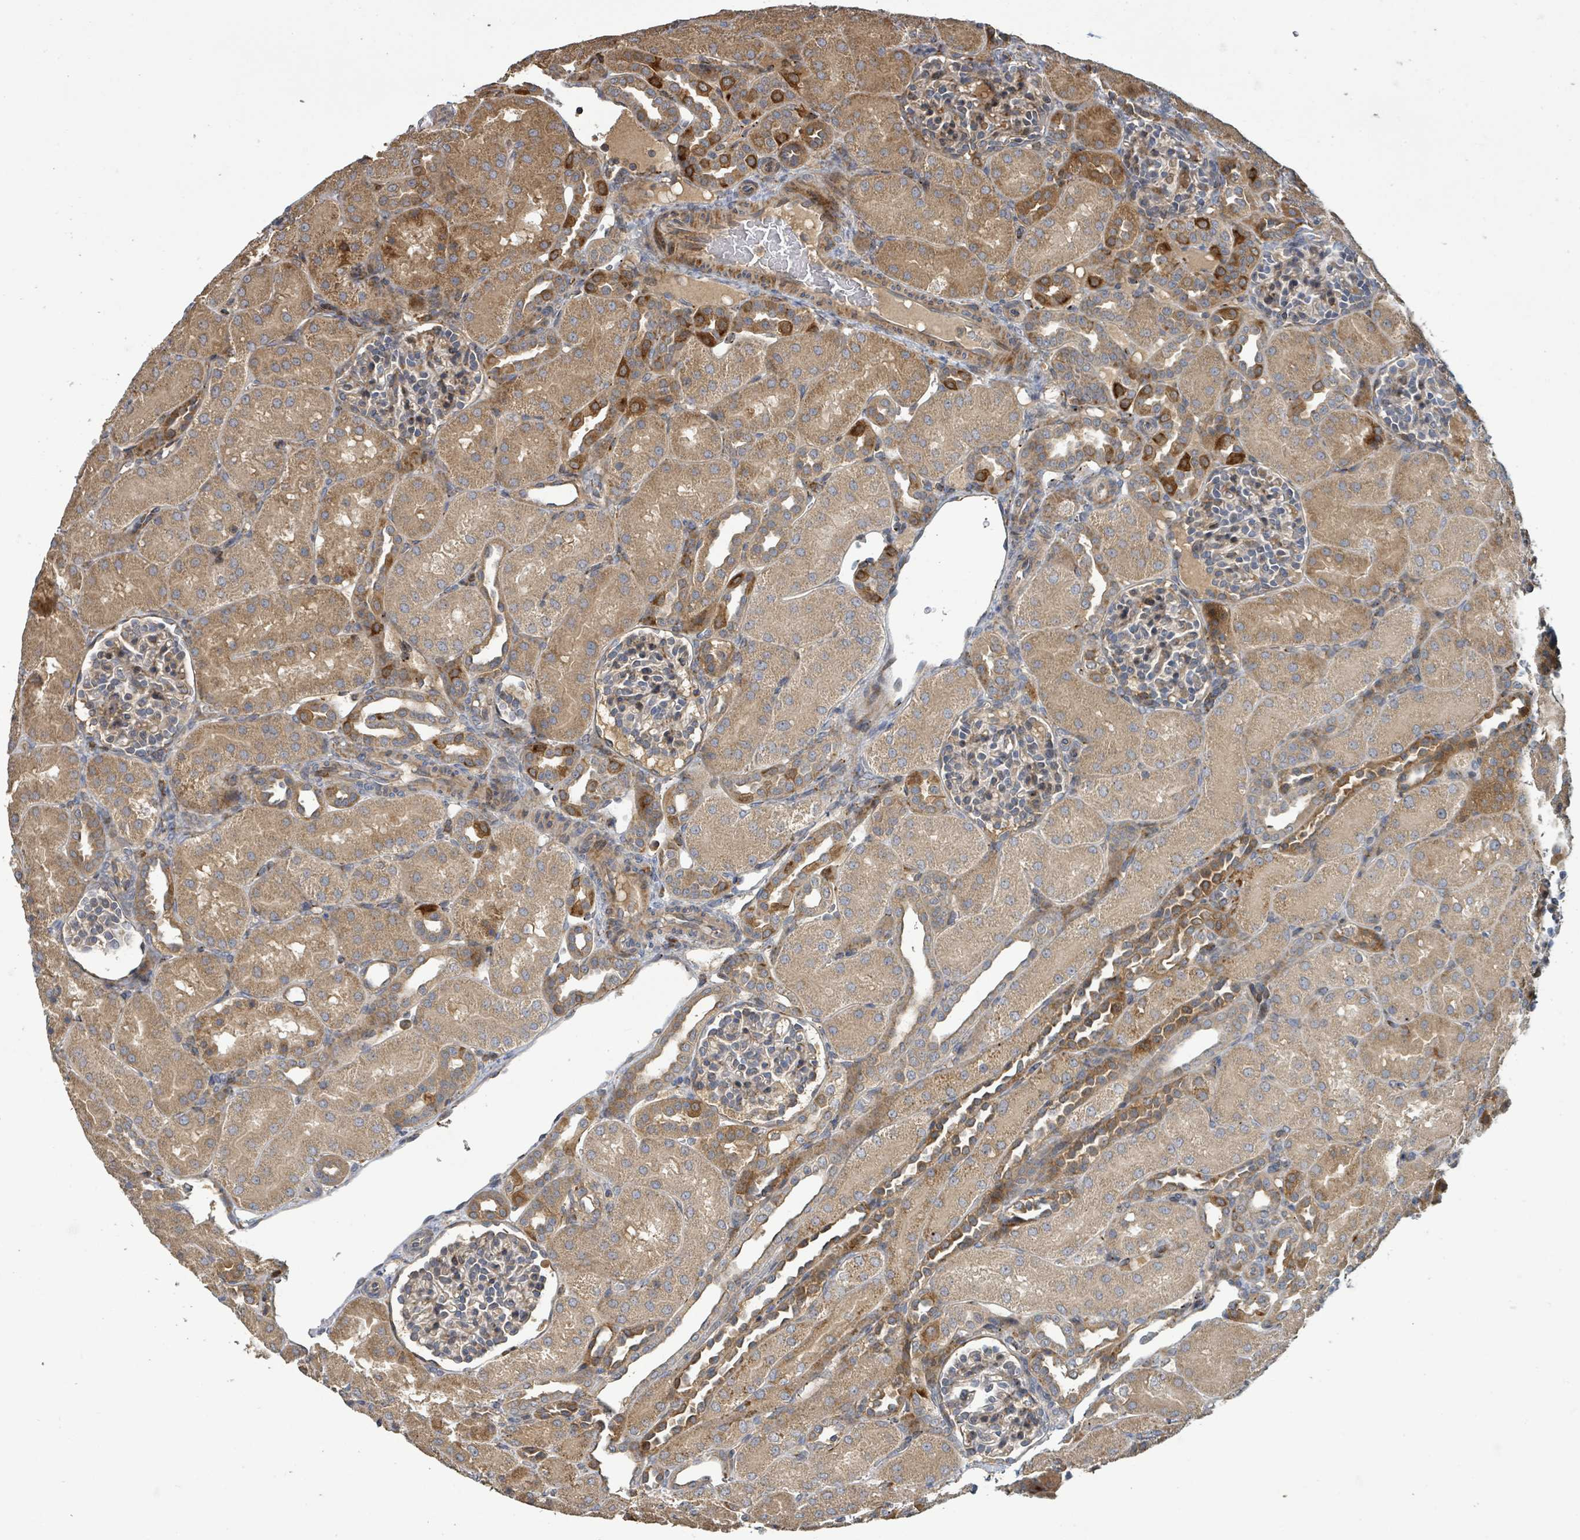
{"staining": {"intensity": "moderate", "quantity": "25%-75%", "location": "cytoplasmic/membranous"}, "tissue": "kidney", "cell_type": "Cells in glomeruli", "image_type": "normal", "snomed": [{"axis": "morphology", "description": "Normal tissue, NOS"}, {"axis": "topography", "description": "Kidney"}], "caption": "A medium amount of moderate cytoplasmic/membranous expression is present in approximately 25%-75% of cells in glomeruli in unremarkable kidney.", "gene": "STARD4", "patient": {"sex": "male", "age": 1}}